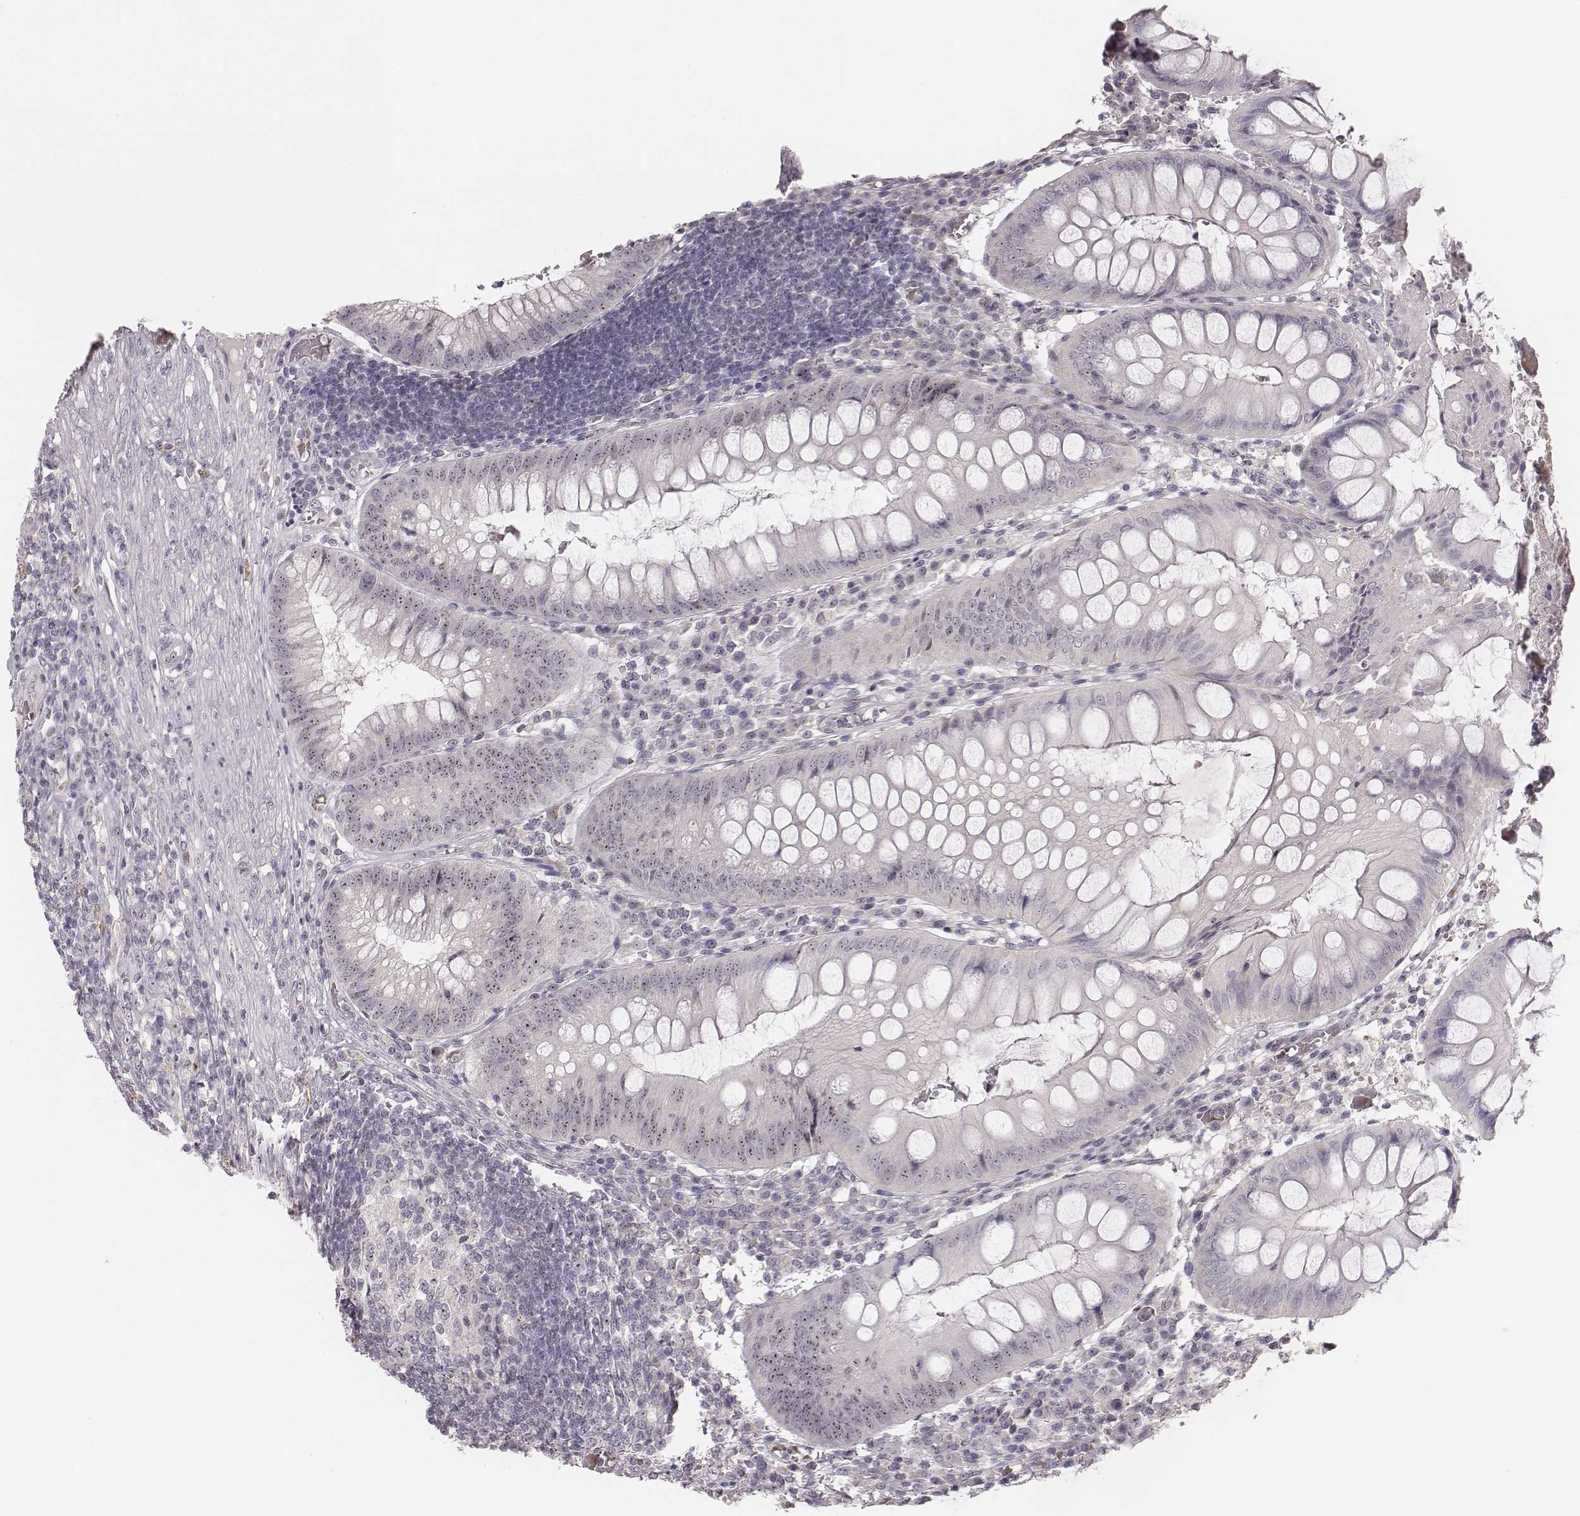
{"staining": {"intensity": "moderate", "quantity": "25%-75%", "location": "nuclear"}, "tissue": "appendix", "cell_type": "Glandular cells", "image_type": "normal", "snomed": [{"axis": "morphology", "description": "Normal tissue, NOS"}, {"axis": "morphology", "description": "Inflammation, NOS"}, {"axis": "topography", "description": "Appendix"}], "caption": "Immunohistochemistry photomicrograph of normal appendix: human appendix stained using immunohistochemistry exhibits medium levels of moderate protein expression localized specifically in the nuclear of glandular cells, appearing as a nuclear brown color.", "gene": "NIFK", "patient": {"sex": "male", "age": 16}}